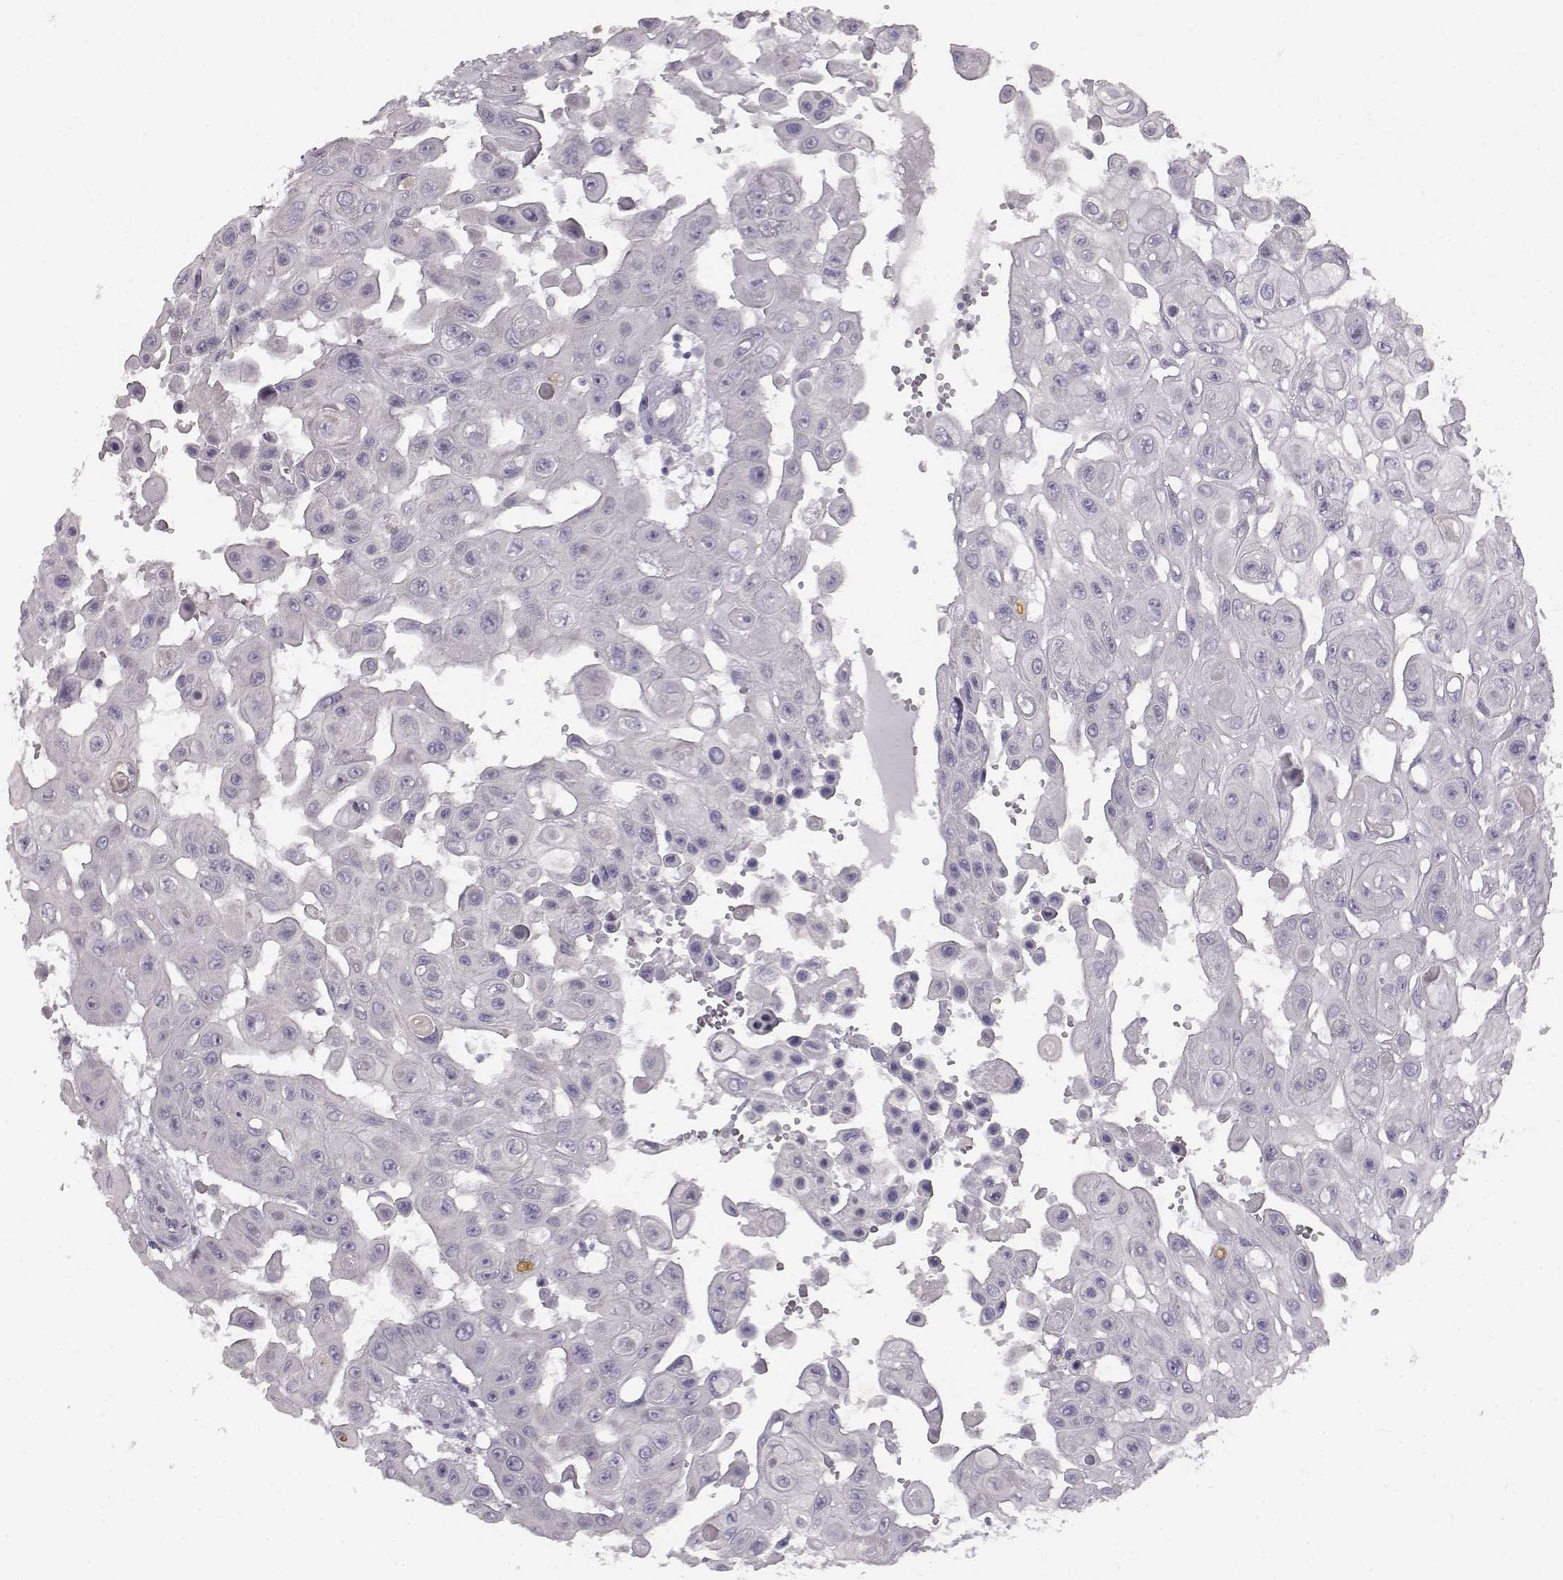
{"staining": {"intensity": "negative", "quantity": "none", "location": "none"}, "tissue": "head and neck cancer", "cell_type": "Tumor cells", "image_type": "cancer", "snomed": [{"axis": "morphology", "description": "Adenocarcinoma, NOS"}, {"axis": "topography", "description": "Head-Neck"}], "caption": "Human head and neck cancer stained for a protein using immunohistochemistry (IHC) displays no staining in tumor cells.", "gene": "MYCBPAP", "patient": {"sex": "male", "age": 73}}